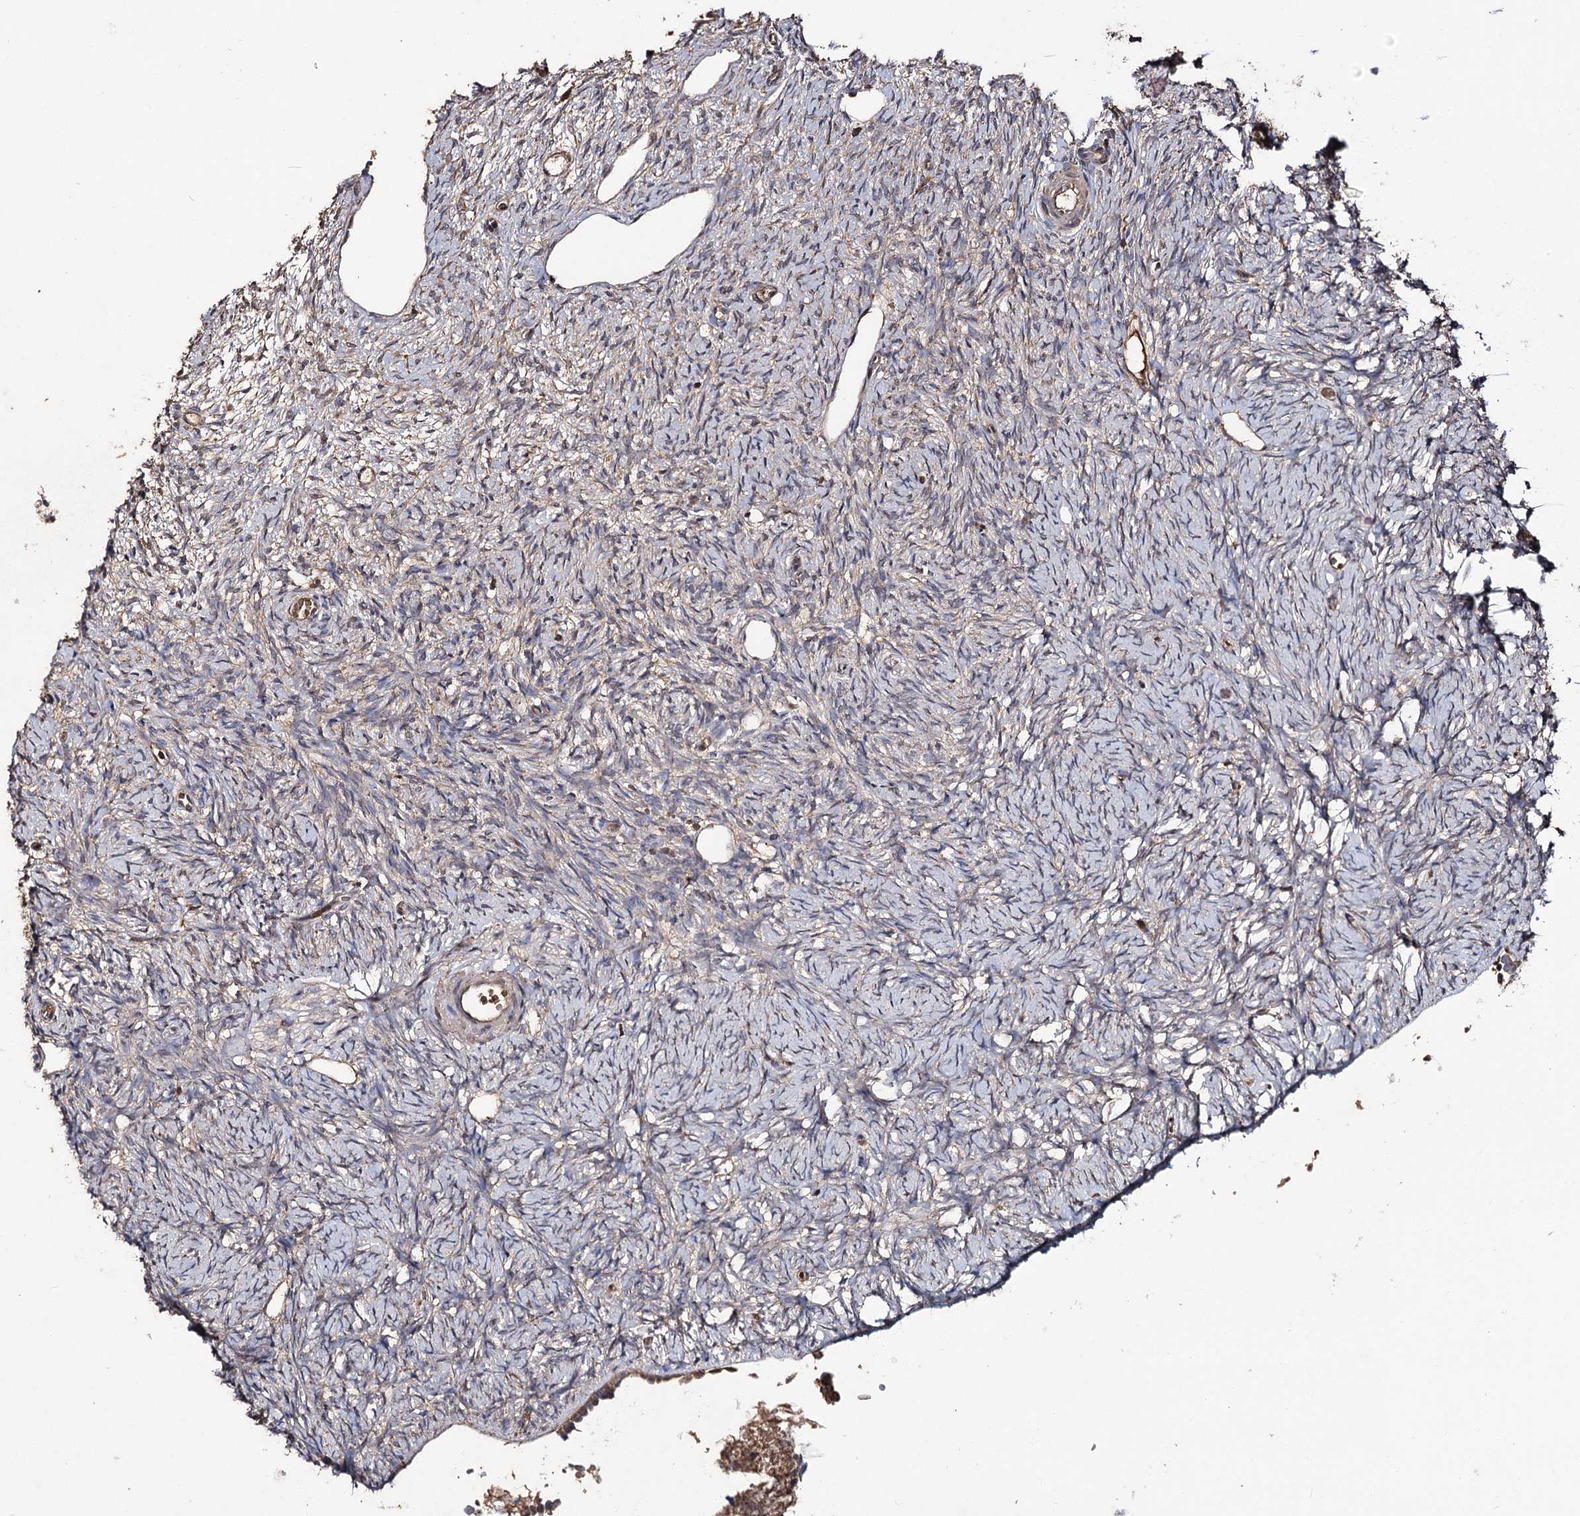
{"staining": {"intensity": "negative", "quantity": "none", "location": "none"}, "tissue": "ovary", "cell_type": "Ovarian stroma cells", "image_type": "normal", "snomed": [{"axis": "morphology", "description": "Normal tissue, NOS"}, {"axis": "topography", "description": "Ovary"}], "caption": "Ovarian stroma cells show no significant protein expression in normal ovary. (Immunohistochemistry (ihc), brightfield microscopy, high magnification).", "gene": "FAM53B", "patient": {"sex": "female", "age": 51}}